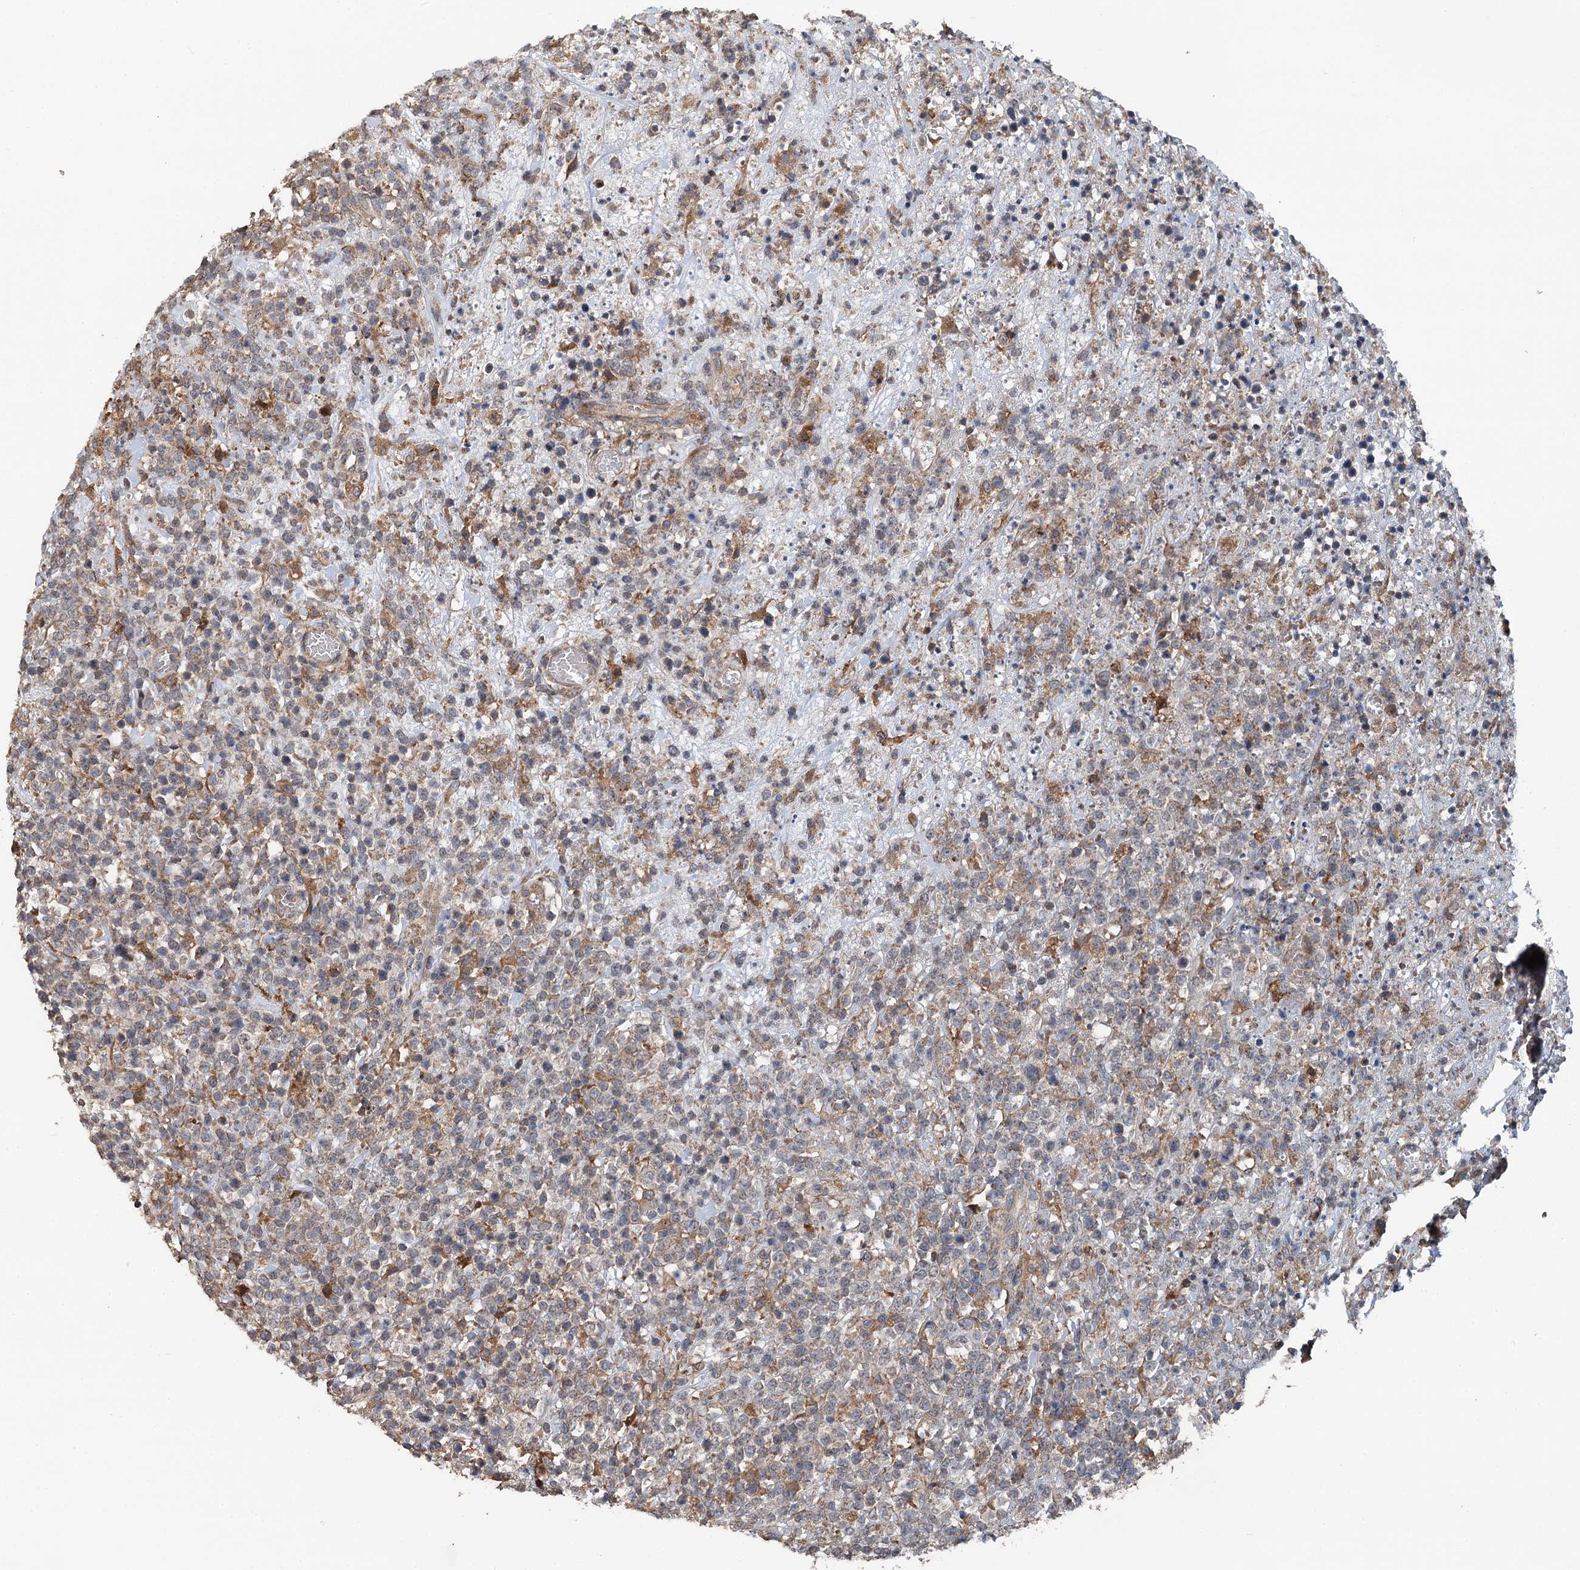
{"staining": {"intensity": "weak", "quantity": "25%-75%", "location": "cytoplasmic/membranous"}, "tissue": "lymphoma", "cell_type": "Tumor cells", "image_type": "cancer", "snomed": [{"axis": "morphology", "description": "Malignant lymphoma, non-Hodgkin's type, High grade"}, {"axis": "topography", "description": "Colon"}], "caption": "Tumor cells reveal low levels of weak cytoplasmic/membranous expression in about 25%-75% of cells in human malignant lymphoma, non-Hodgkin's type (high-grade).", "gene": "LRRK2", "patient": {"sex": "female", "age": 53}}